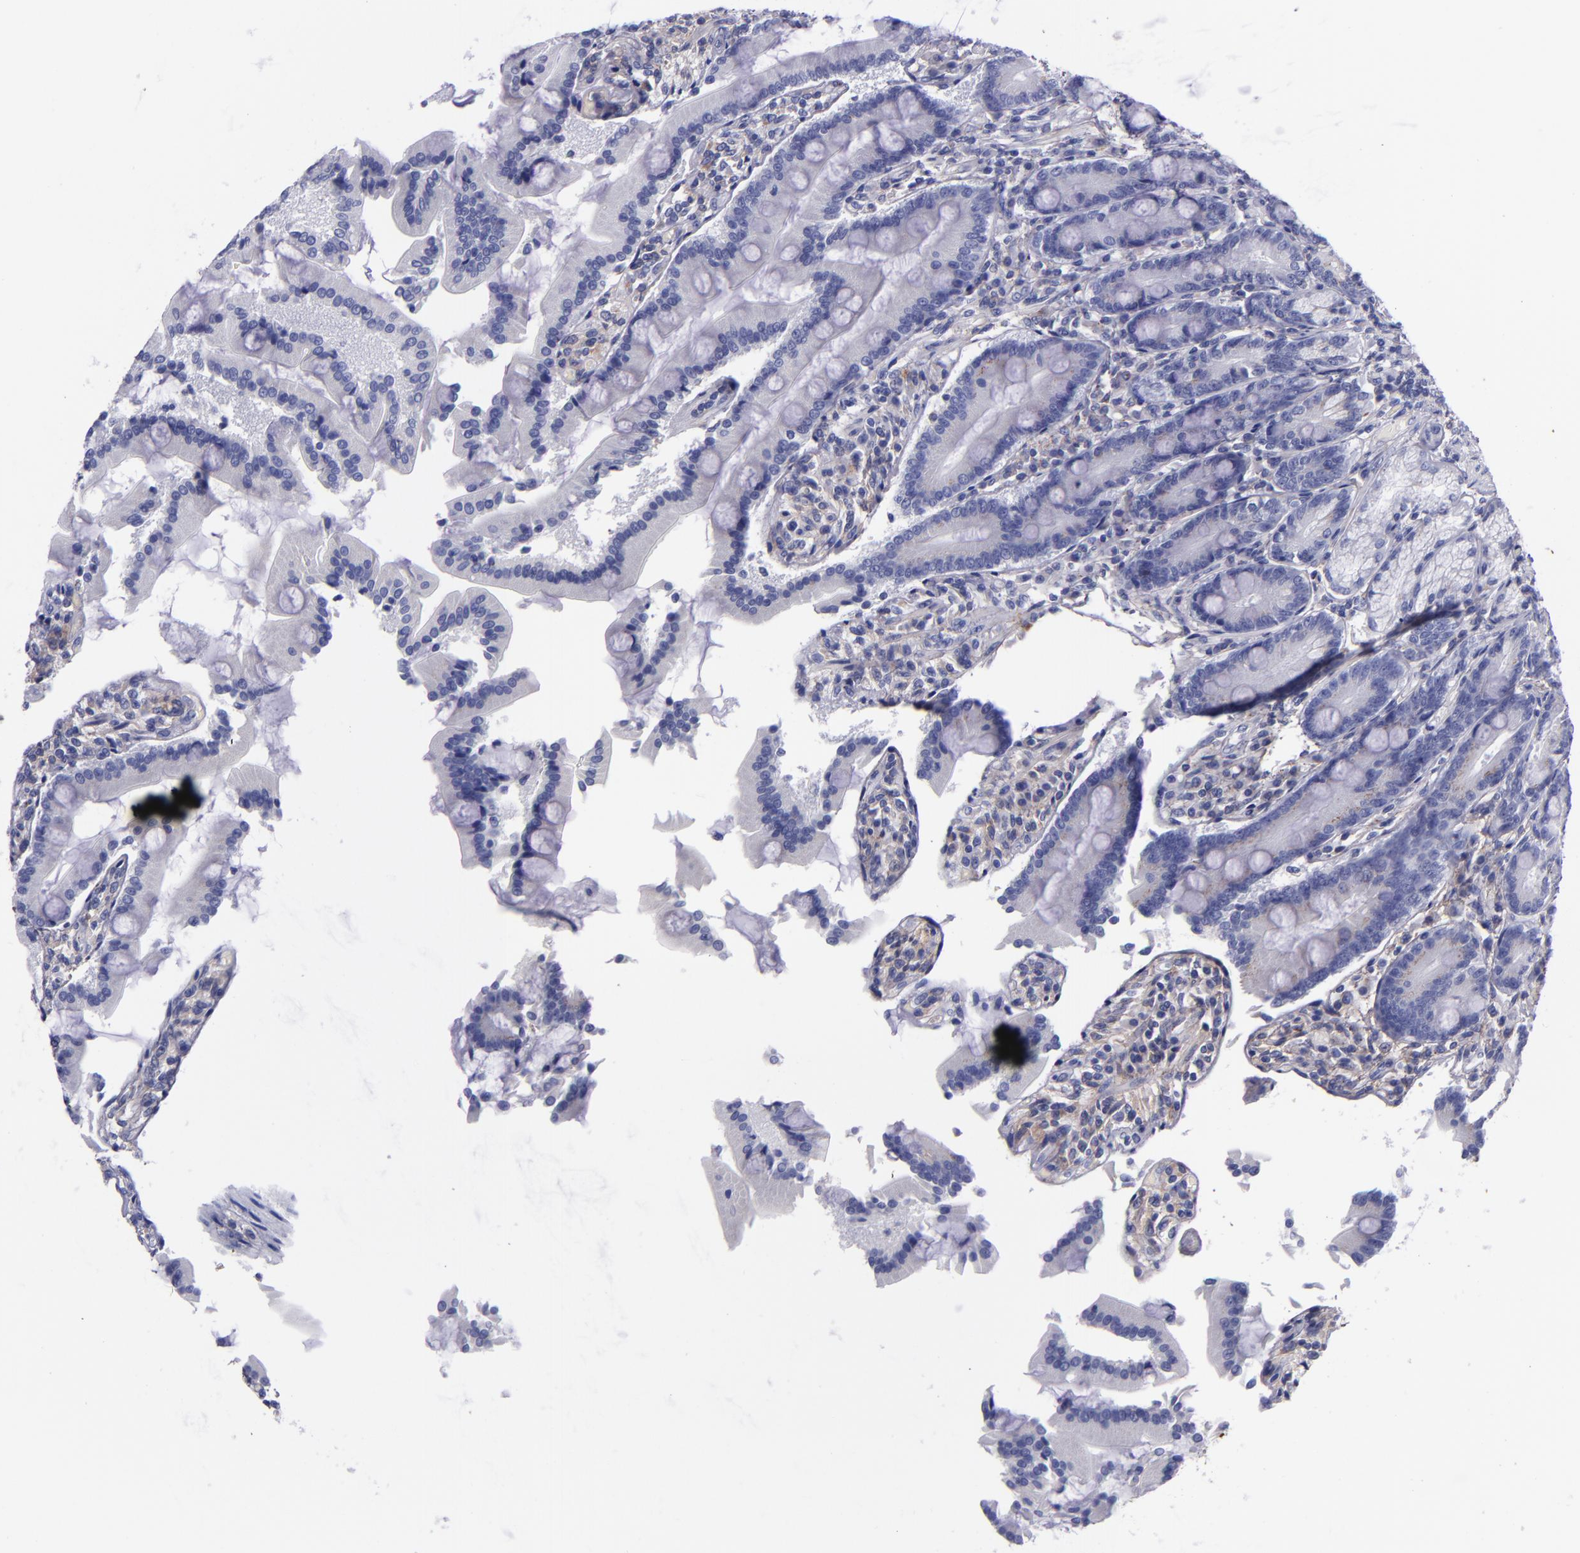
{"staining": {"intensity": "negative", "quantity": "none", "location": "none"}, "tissue": "duodenum", "cell_type": "Glandular cells", "image_type": "normal", "snomed": [{"axis": "morphology", "description": "Normal tissue, NOS"}, {"axis": "topography", "description": "Duodenum"}], "caption": "This is an immunohistochemistry (IHC) image of unremarkable human duodenum. There is no staining in glandular cells.", "gene": "IVL", "patient": {"sex": "female", "age": 64}}